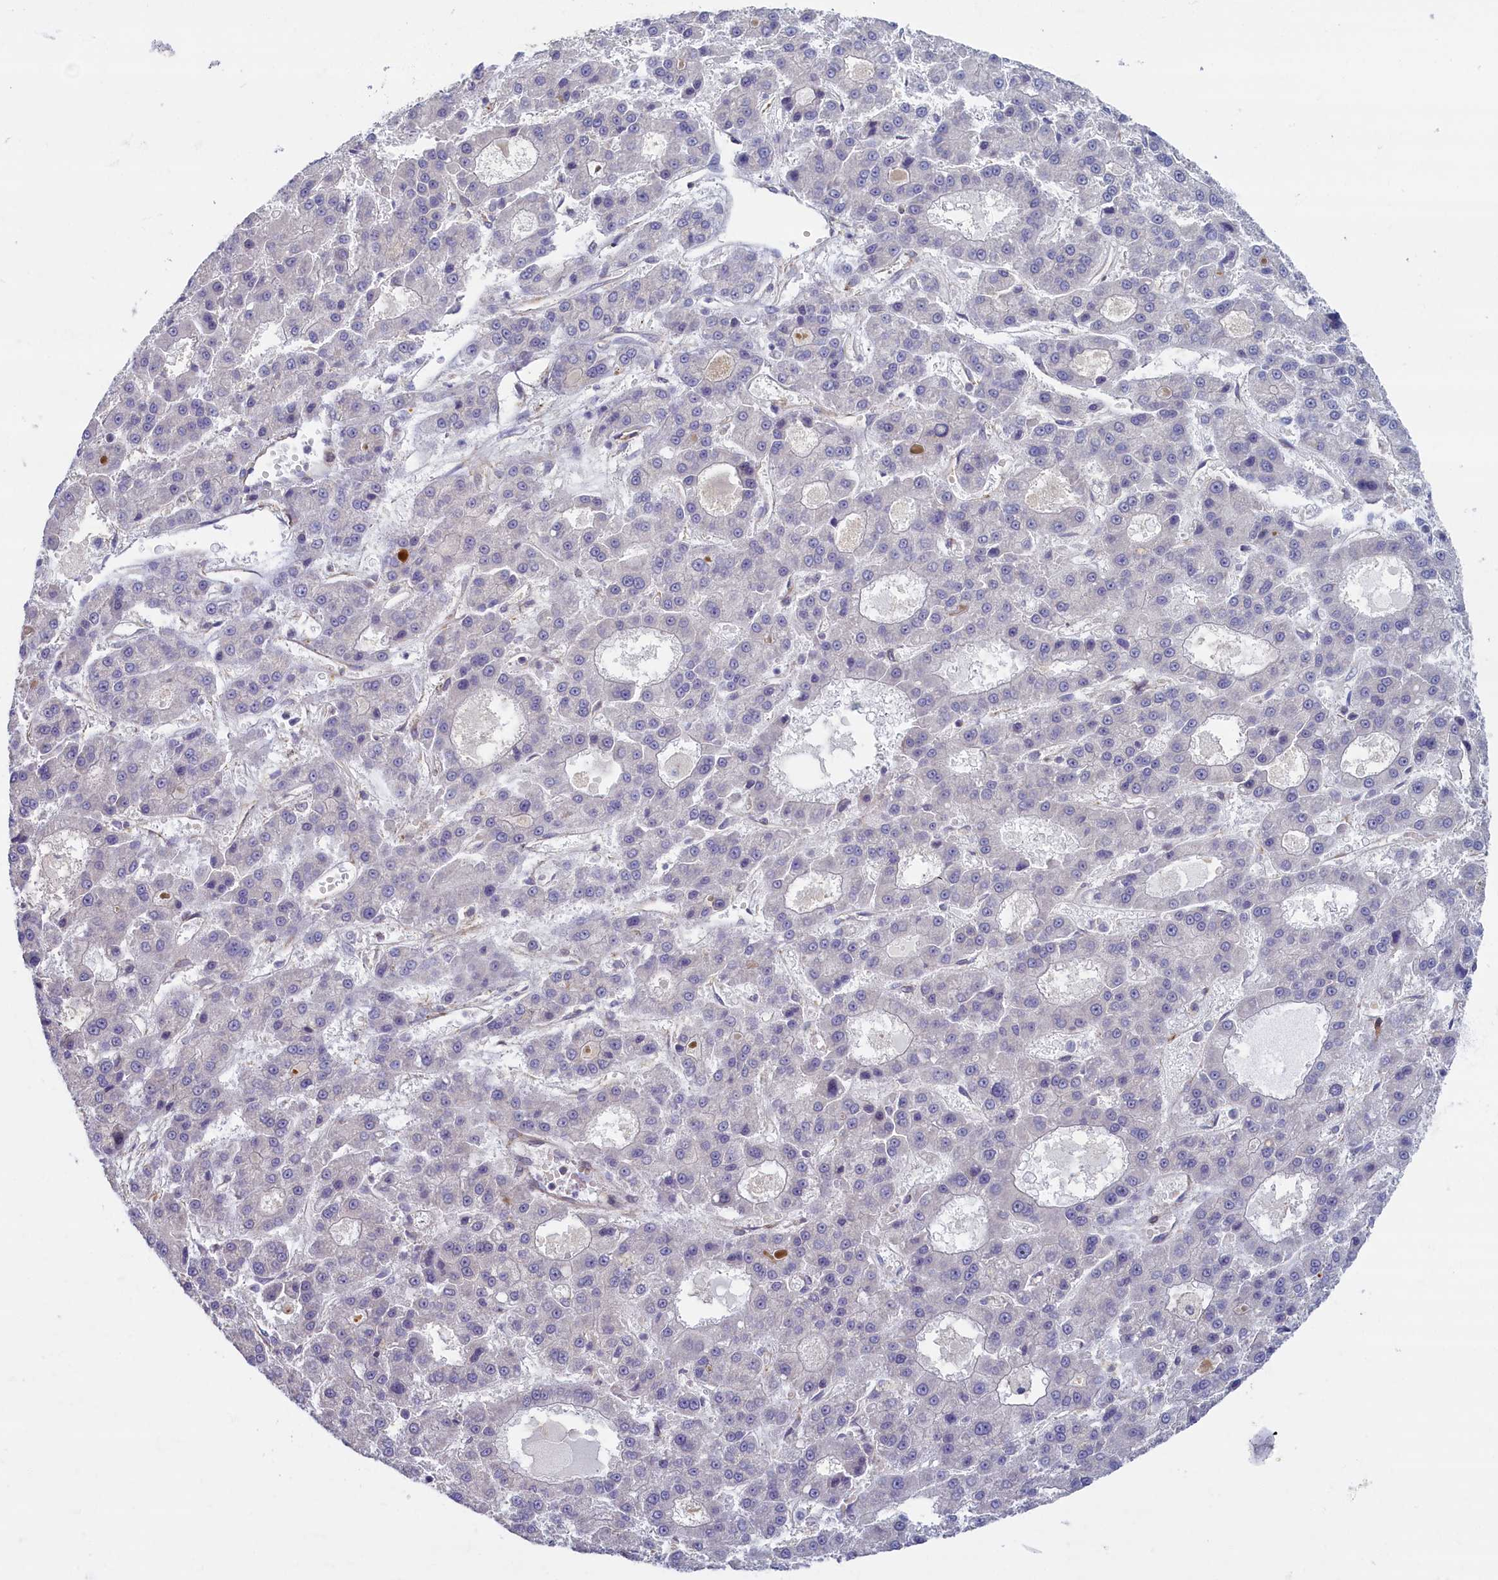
{"staining": {"intensity": "negative", "quantity": "none", "location": "none"}, "tissue": "liver cancer", "cell_type": "Tumor cells", "image_type": "cancer", "snomed": [{"axis": "morphology", "description": "Carcinoma, Hepatocellular, NOS"}, {"axis": "topography", "description": "Liver"}], "caption": "This is a image of IHC staining of hepatocellular carcinoma (liver), which shows no positivity in tumor cells. (DAB immunohistochemistry (IHC) visualized using brightfield microscopy, high magnification).", "gene": "TRPM4", "patient": {"sex": "male", "age": 70}}